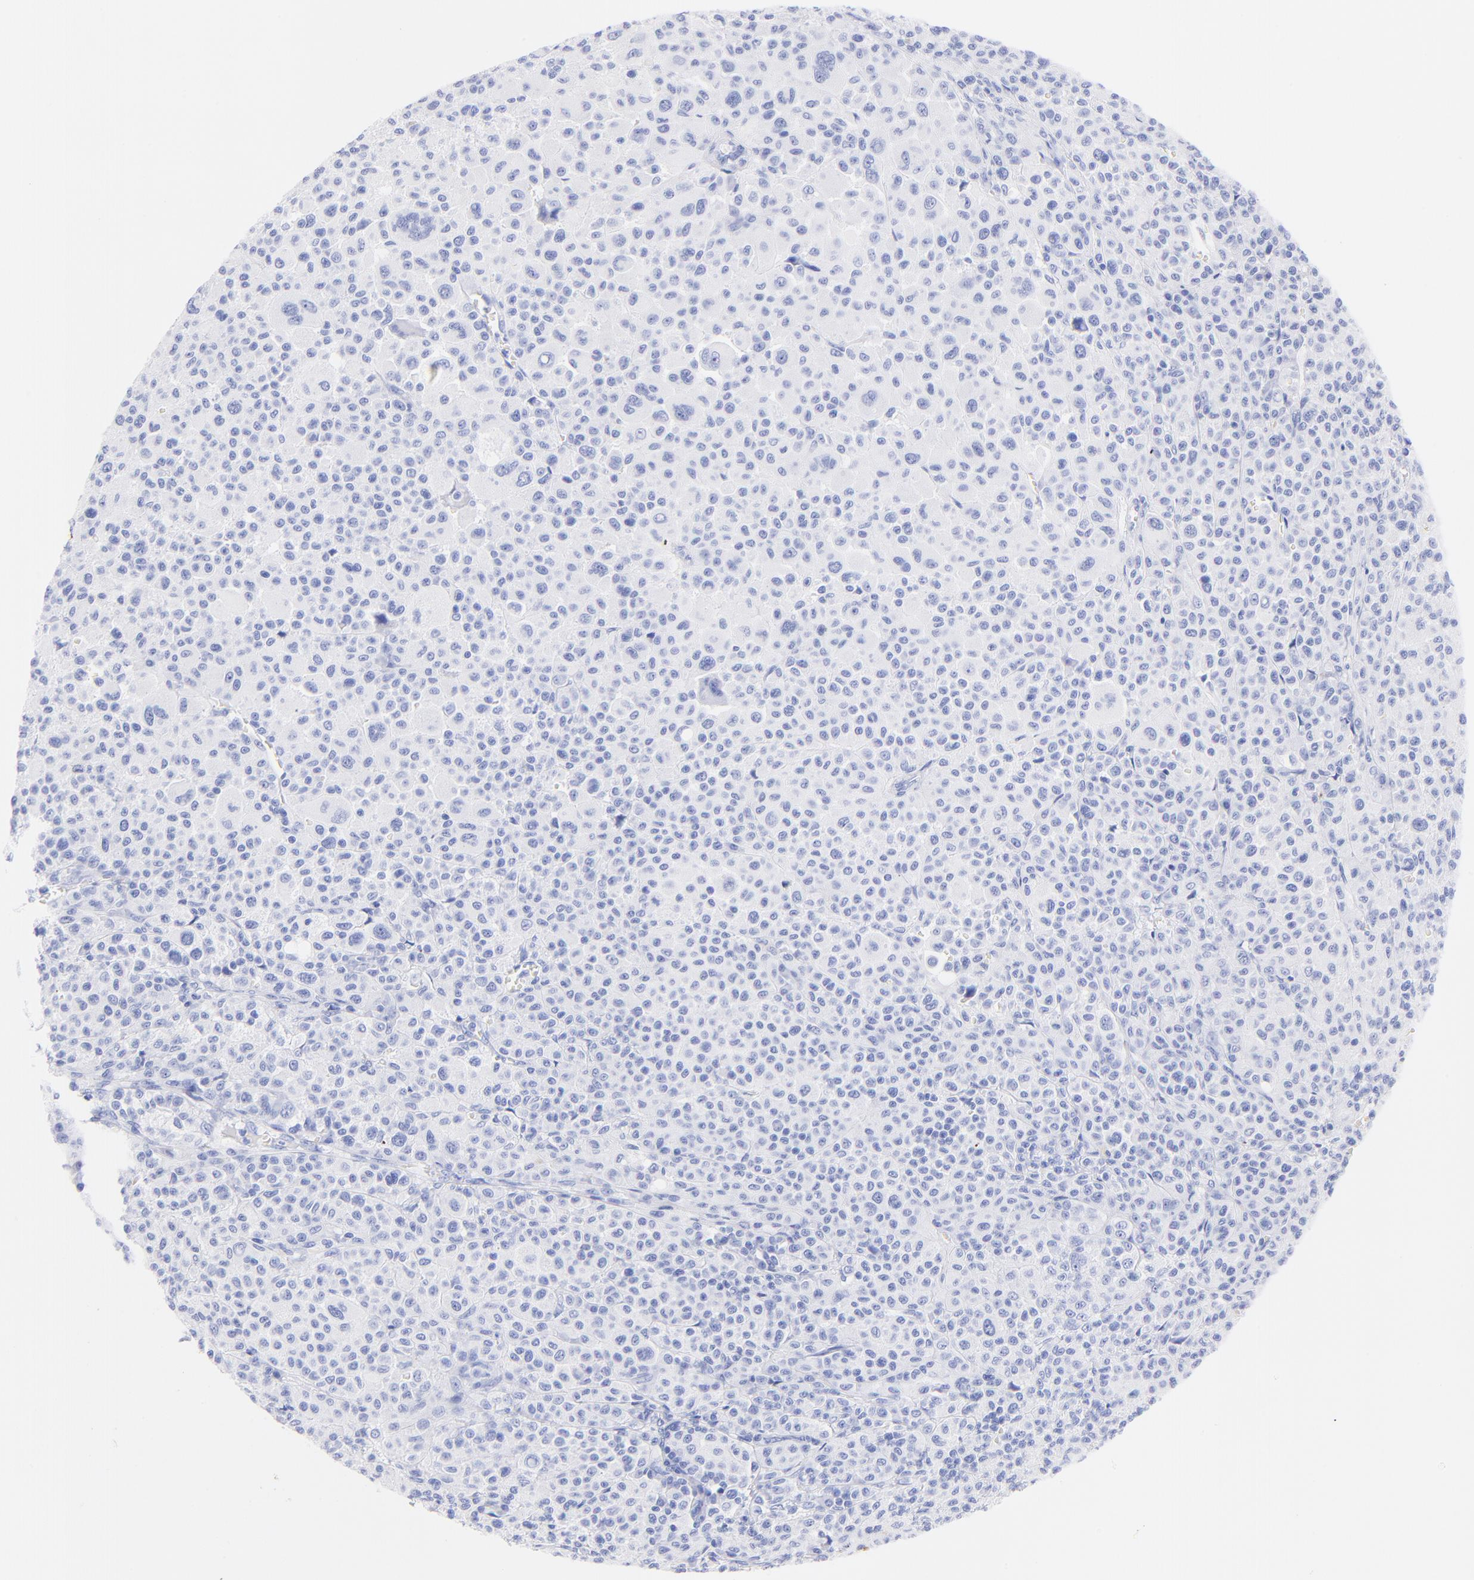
{"staining": {"intensity": "negative", "quantity": "none", "location": "none"}, "tissue": "melanoma", "cell_type": "Tumor cells", "image_type": "cancer", "snomed": [{"axis": "morphology", "description": "Malignant melanoma, Metastatic site"}, {"axis": "topography", "description": "Skin"}], "caption": "Immunohistochemical staining of malignant melanoma (metastatic site) demonstrates no significant staining in tumor cells.", "gene": "KRT19", "patient": {"sex": "female", "age": 74}}